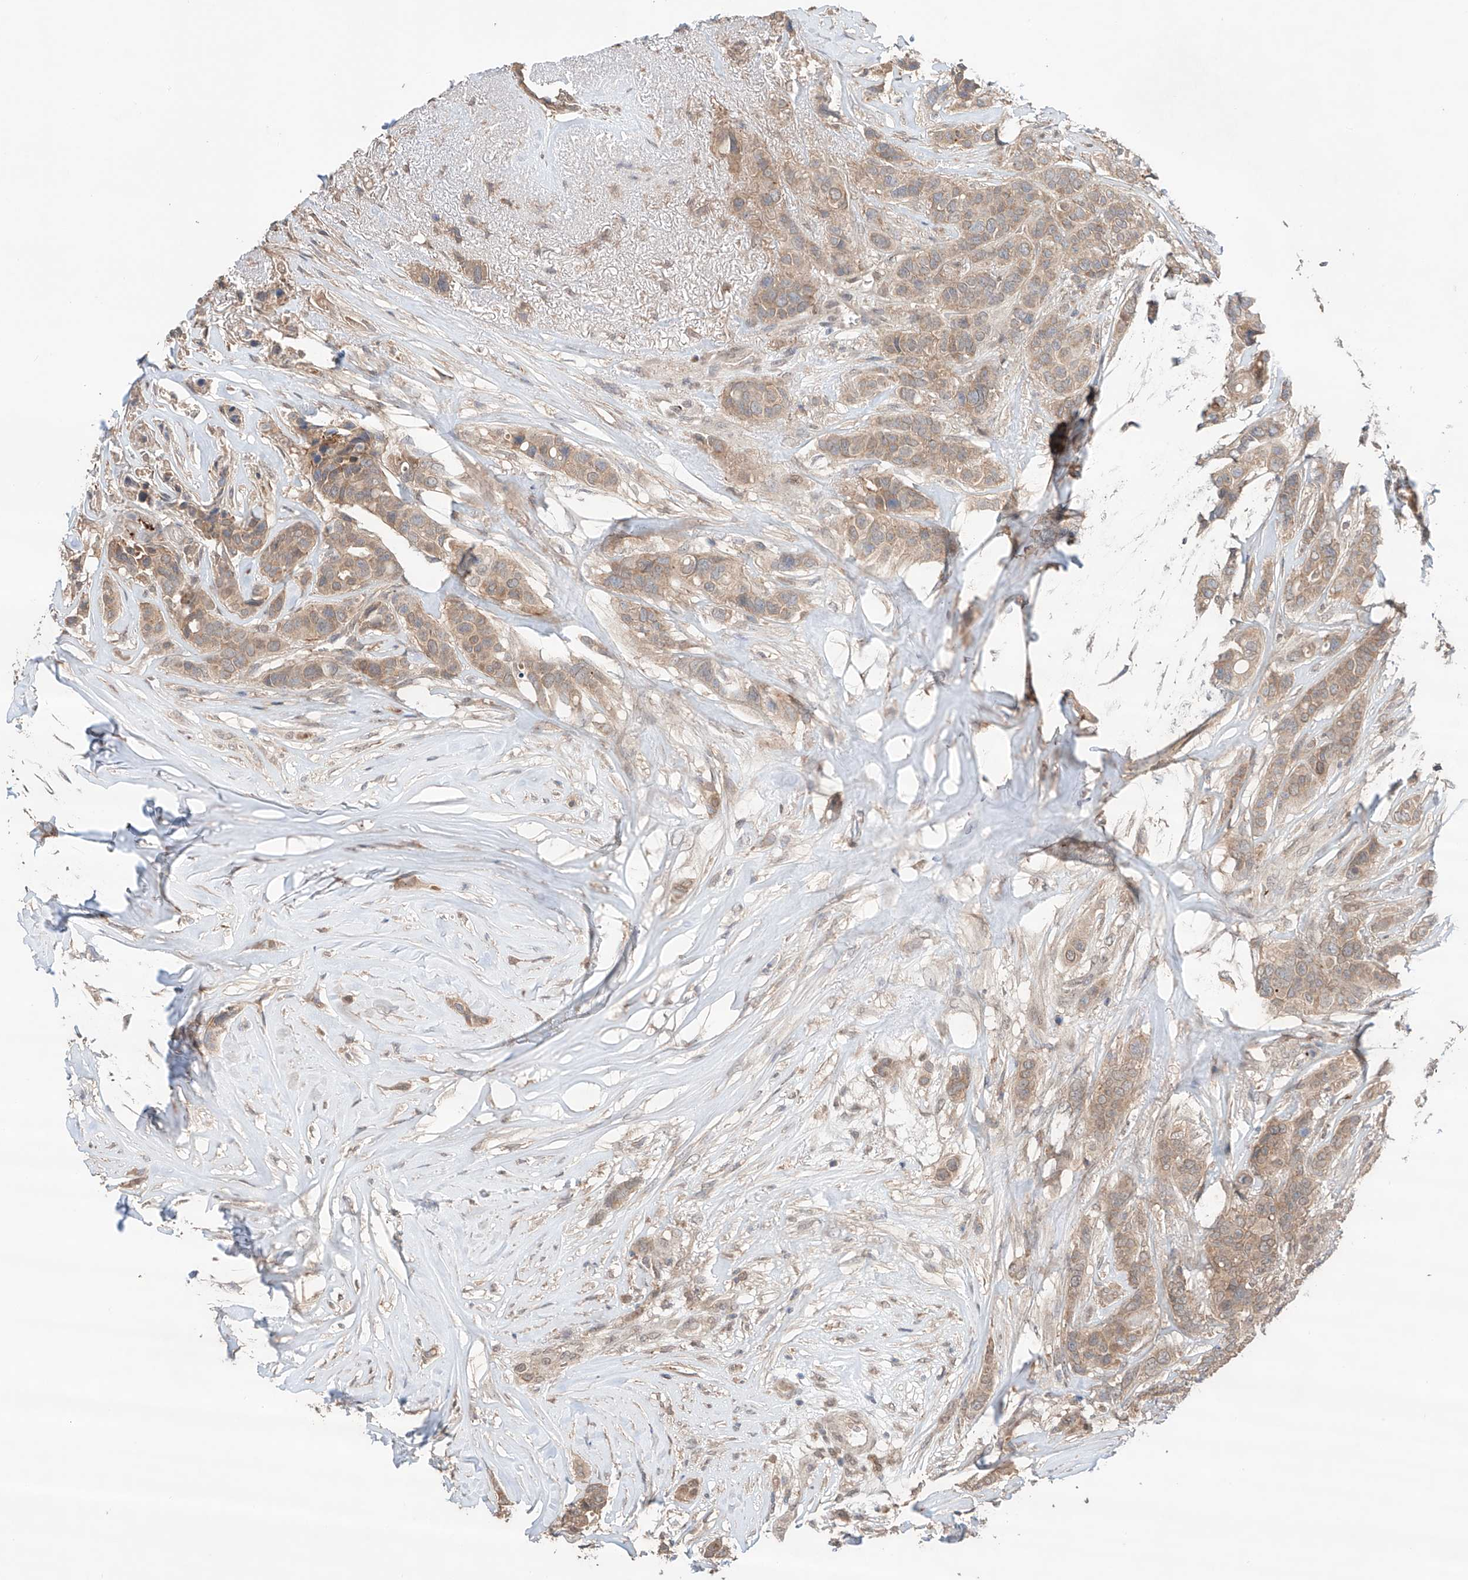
{"staining": {"intensity": "weak", "quantity": ">75%", "location": "cytoplasmic/membranous"}, "tissue": "breast cancer", "cell_type": "Tumor cells", "image_type": "cancer", "snomed": [{"axis": "morphology", "description": "Lobular carcinoma"}, {"axis": "topography", "description": "Breast"}], "caption": "A low amount of weak cytoplasmic/membranous positivity is identified in approximately >75% of tumor cells in breast lobular carcinoma tissue. The staining was performed using DAB to visualize the protein expression in brown, while the nuclei were stained in blue with hematoxylin (Magnification: 20x).", "gene": "ZFHX2", "patient": {"sex": "female", "age": 51}}